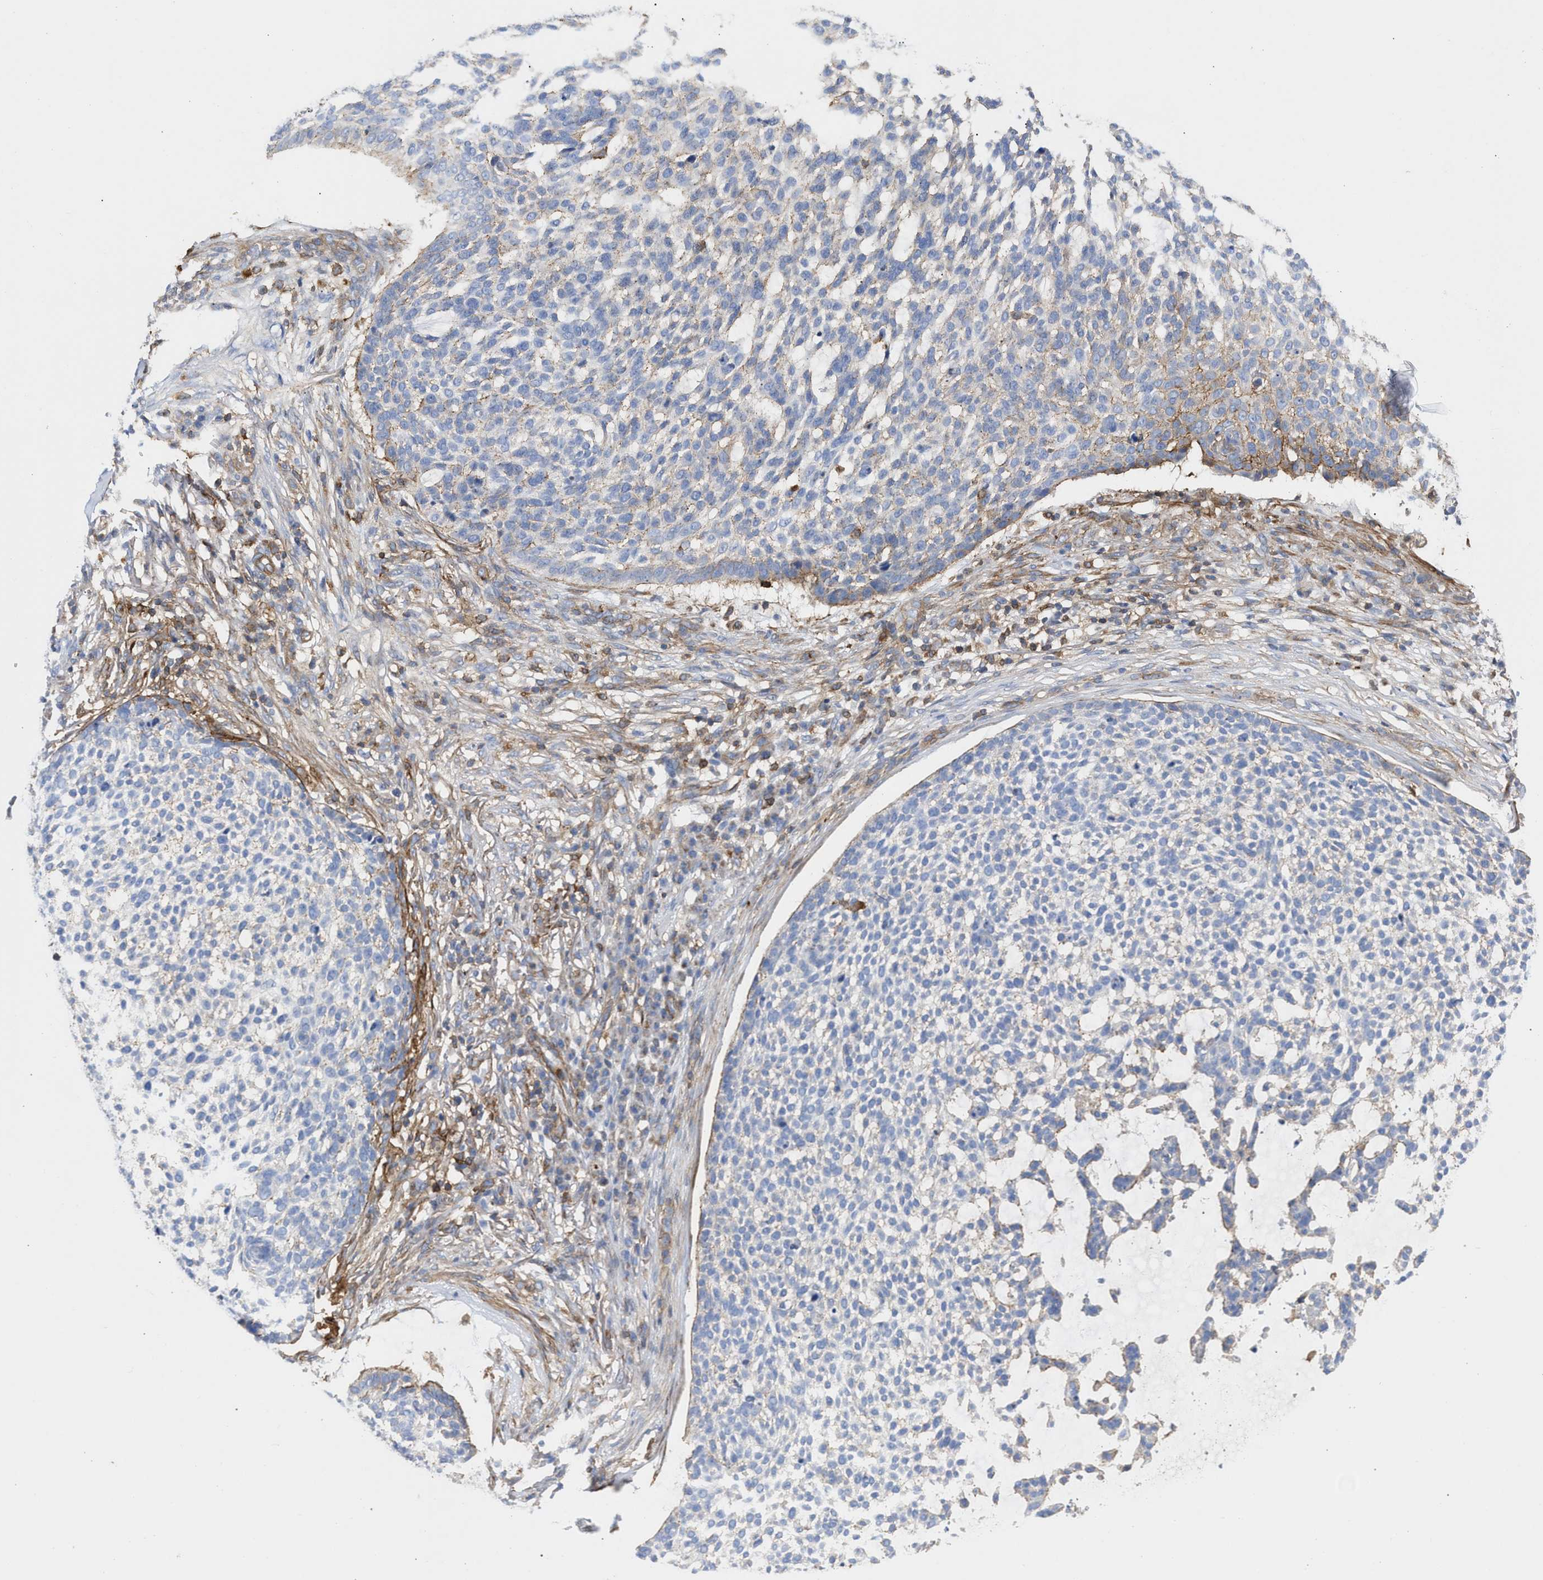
{"staining": {"intensity": "negative", "quantity": "none", "location": "none"}, "tissue": "skin cancer", "cell_type": "Tumor cells", "image_type": "cancer", "snomed": [{"axis": "morphology", "description": "Basal cell carcinoma"}, {"axis": "topography", "description": "Skin"}], "caption": "This is an immunohistochemistry (IHC) histopathology image of skin cancer (basal cell carcinoma). There is no expression in tumor cells.", "gene": "HS3ST5", "patient": {"sex": "female", "age": 64}}